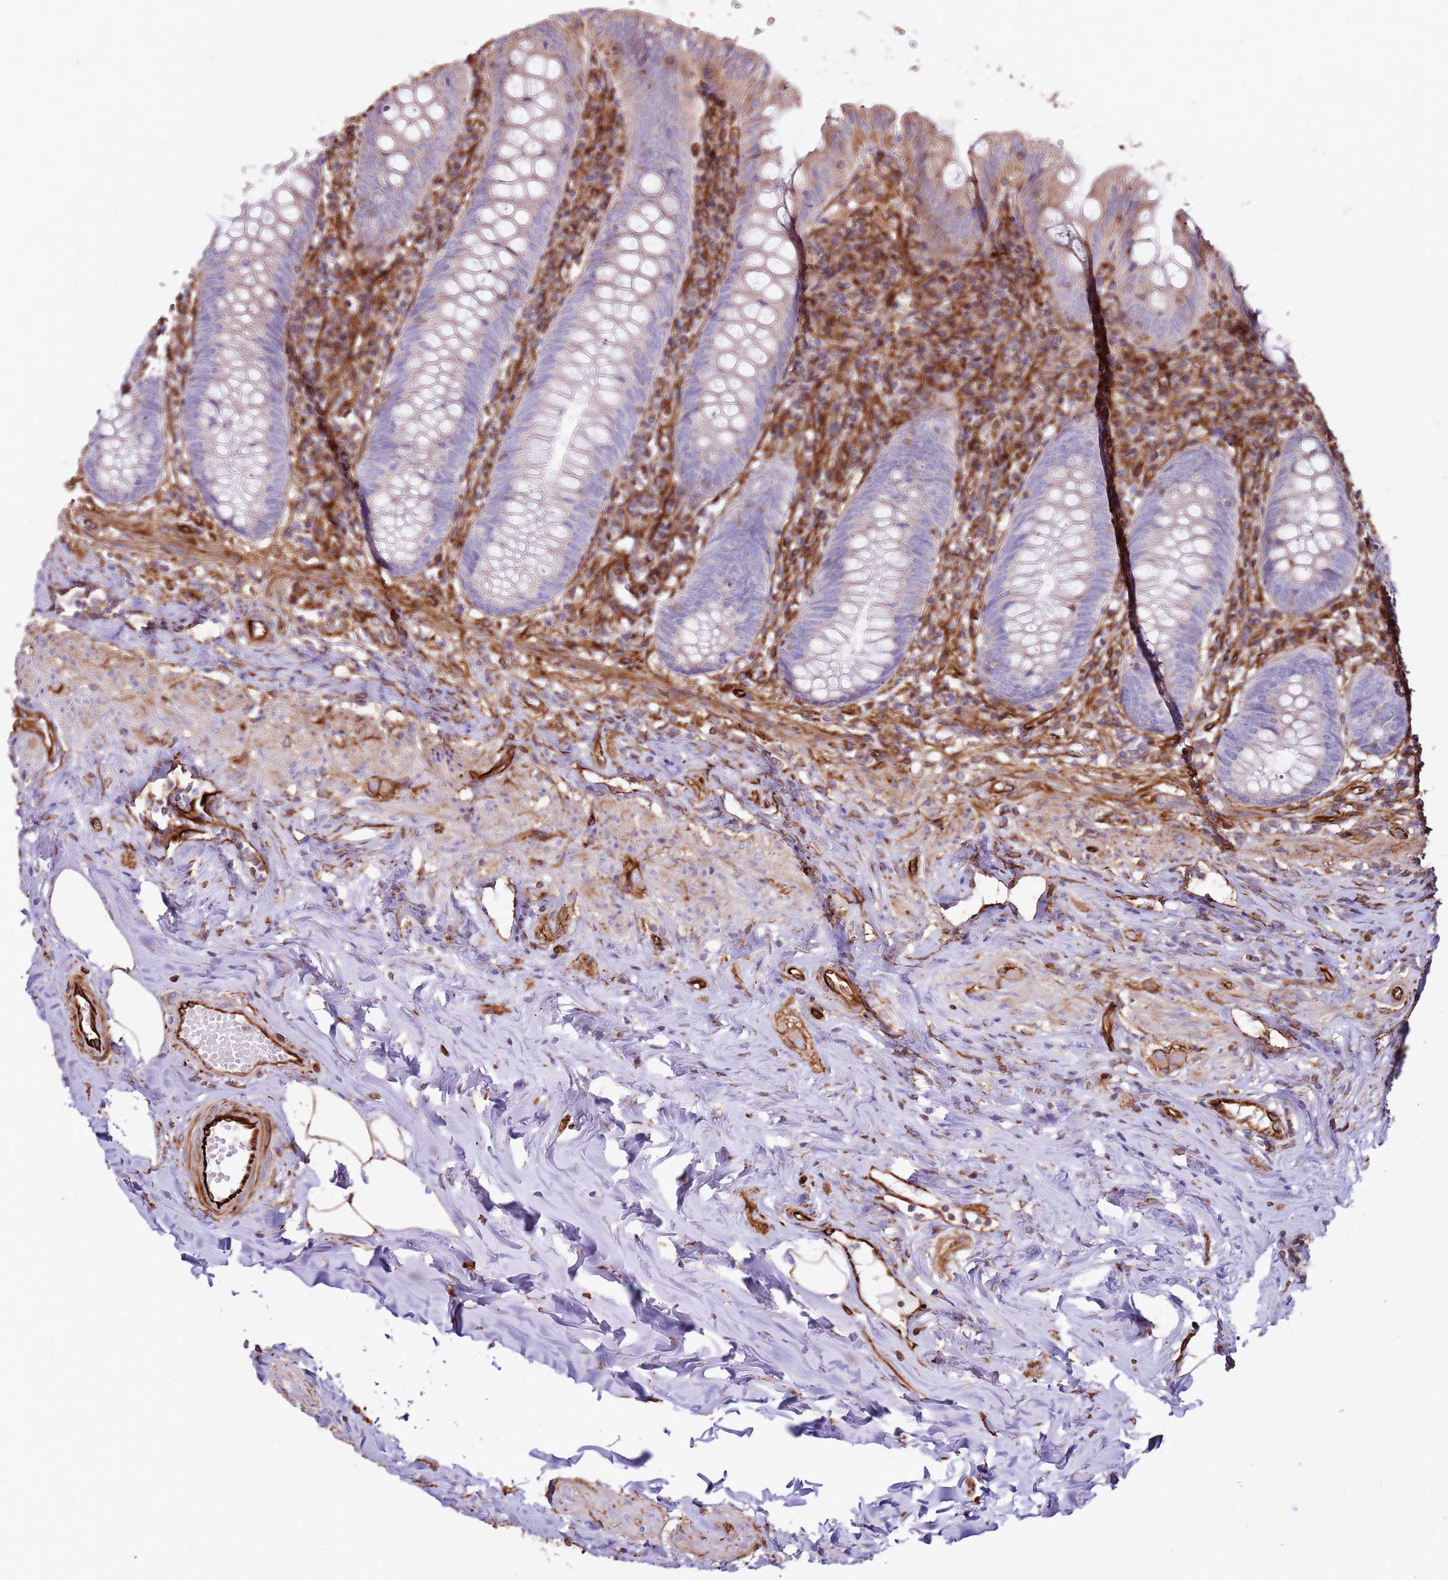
{"staining": {"intensity": "weak", "quantity": "<25%", "location": "cytoplasmic/membranous"}, "tissue": "appendix", "cell_type": "Glandular cells", "image_type": "normal", "snomed": [{"axis": "morphology", "description": "Normal tissue, NOS"}, {"axis": "topography", "description": "Appendix"}], "caption": "Photomicrograph shows no significant protein expression in glandular cells of unremarkable appendix.", "gene": "MRGPRE", "patient": {"sex": "female", "age": 54}}